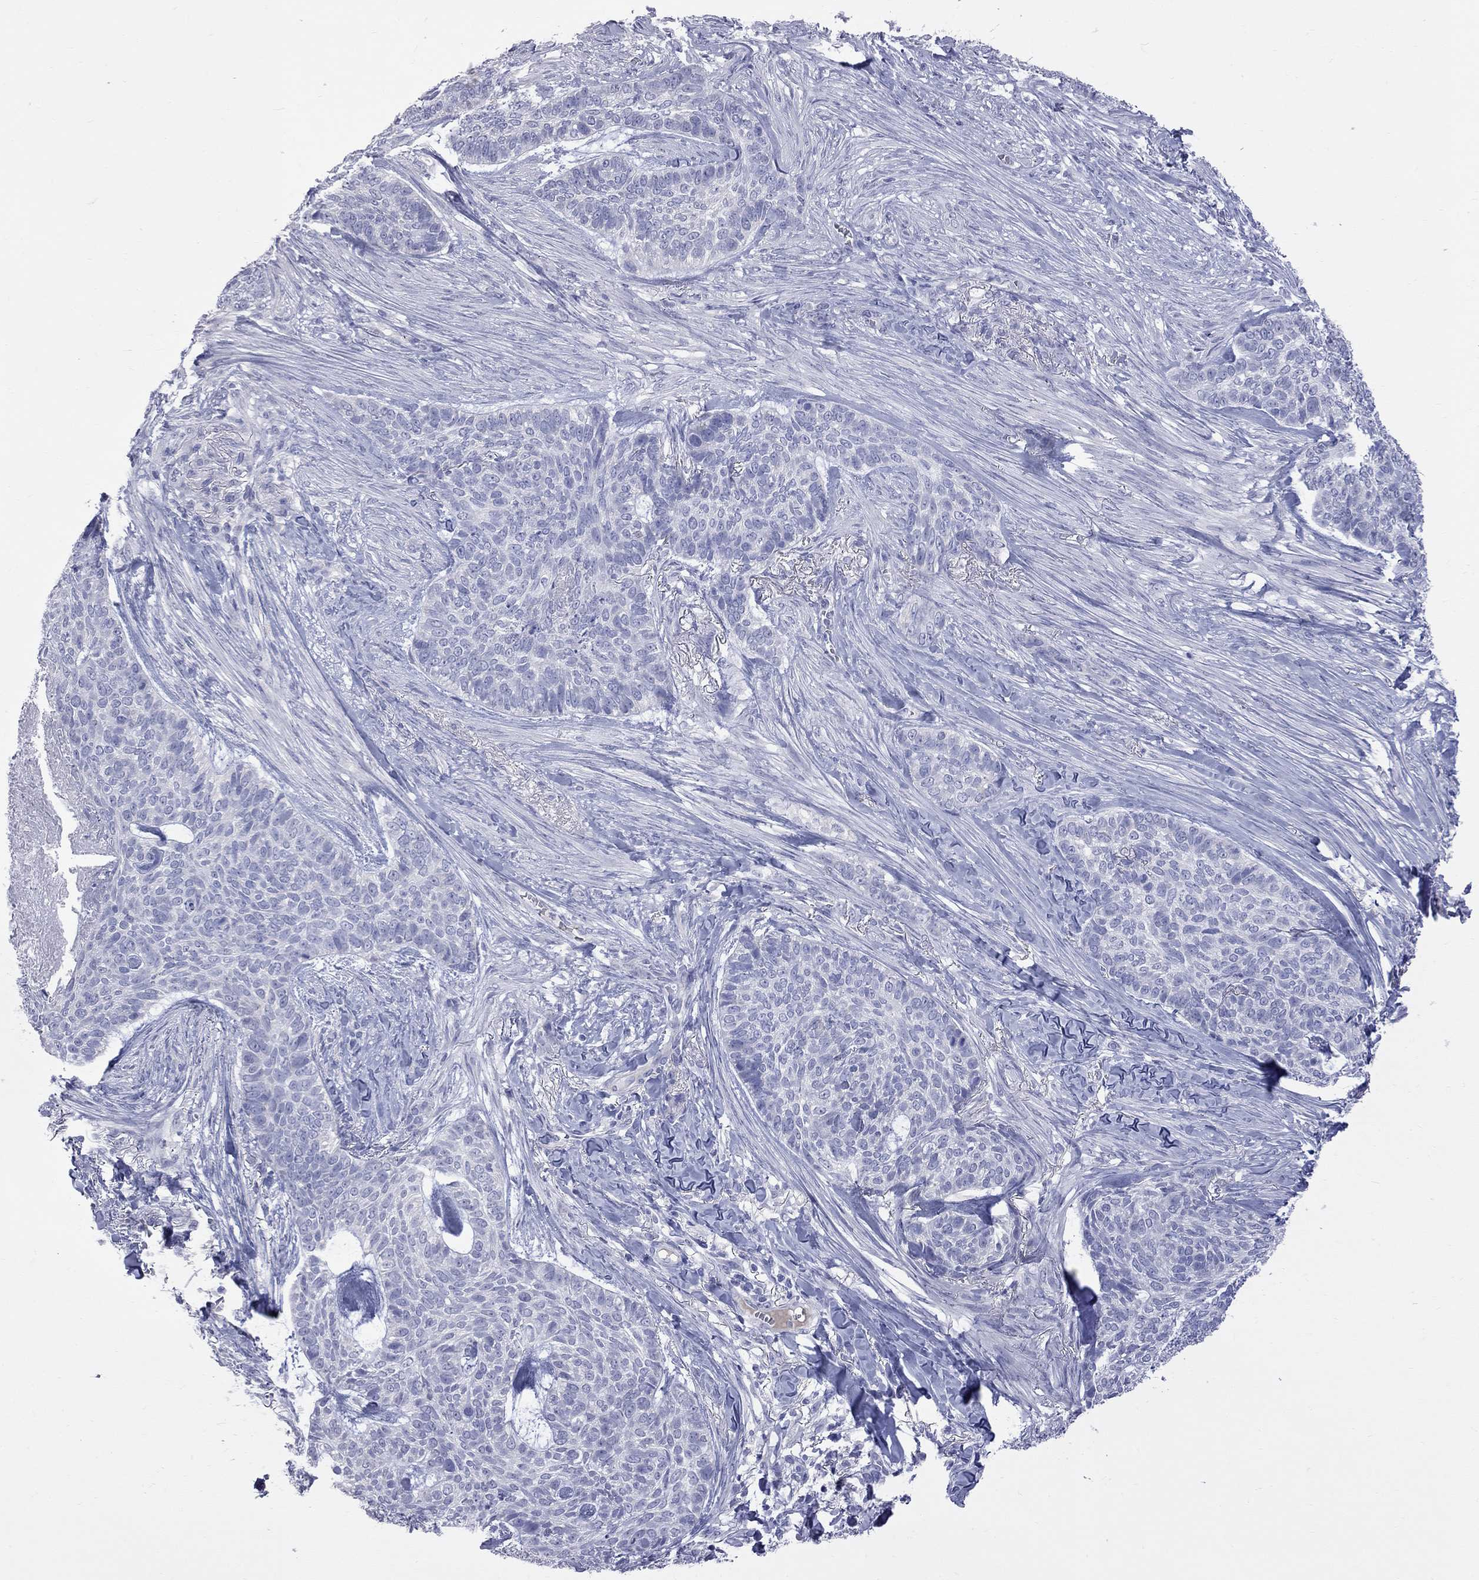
{"staining": {"intensity": "negative", "quantity": "none", "location": "none"}, "tissue": "skin cancer", "cell_type": "Tumor cells", "image_type": "cancer", "snomed": [{"axis": "morphology", "description": "Basal cell carcinoma"}, {"axis": "topography", "description": "Skin"}], "caption": "IHC of human skin basal cell carcinoma demonstrates no expression in tumor cells.", "gene": "KCND2", "patient": {"sex": "female", "age": 69}}